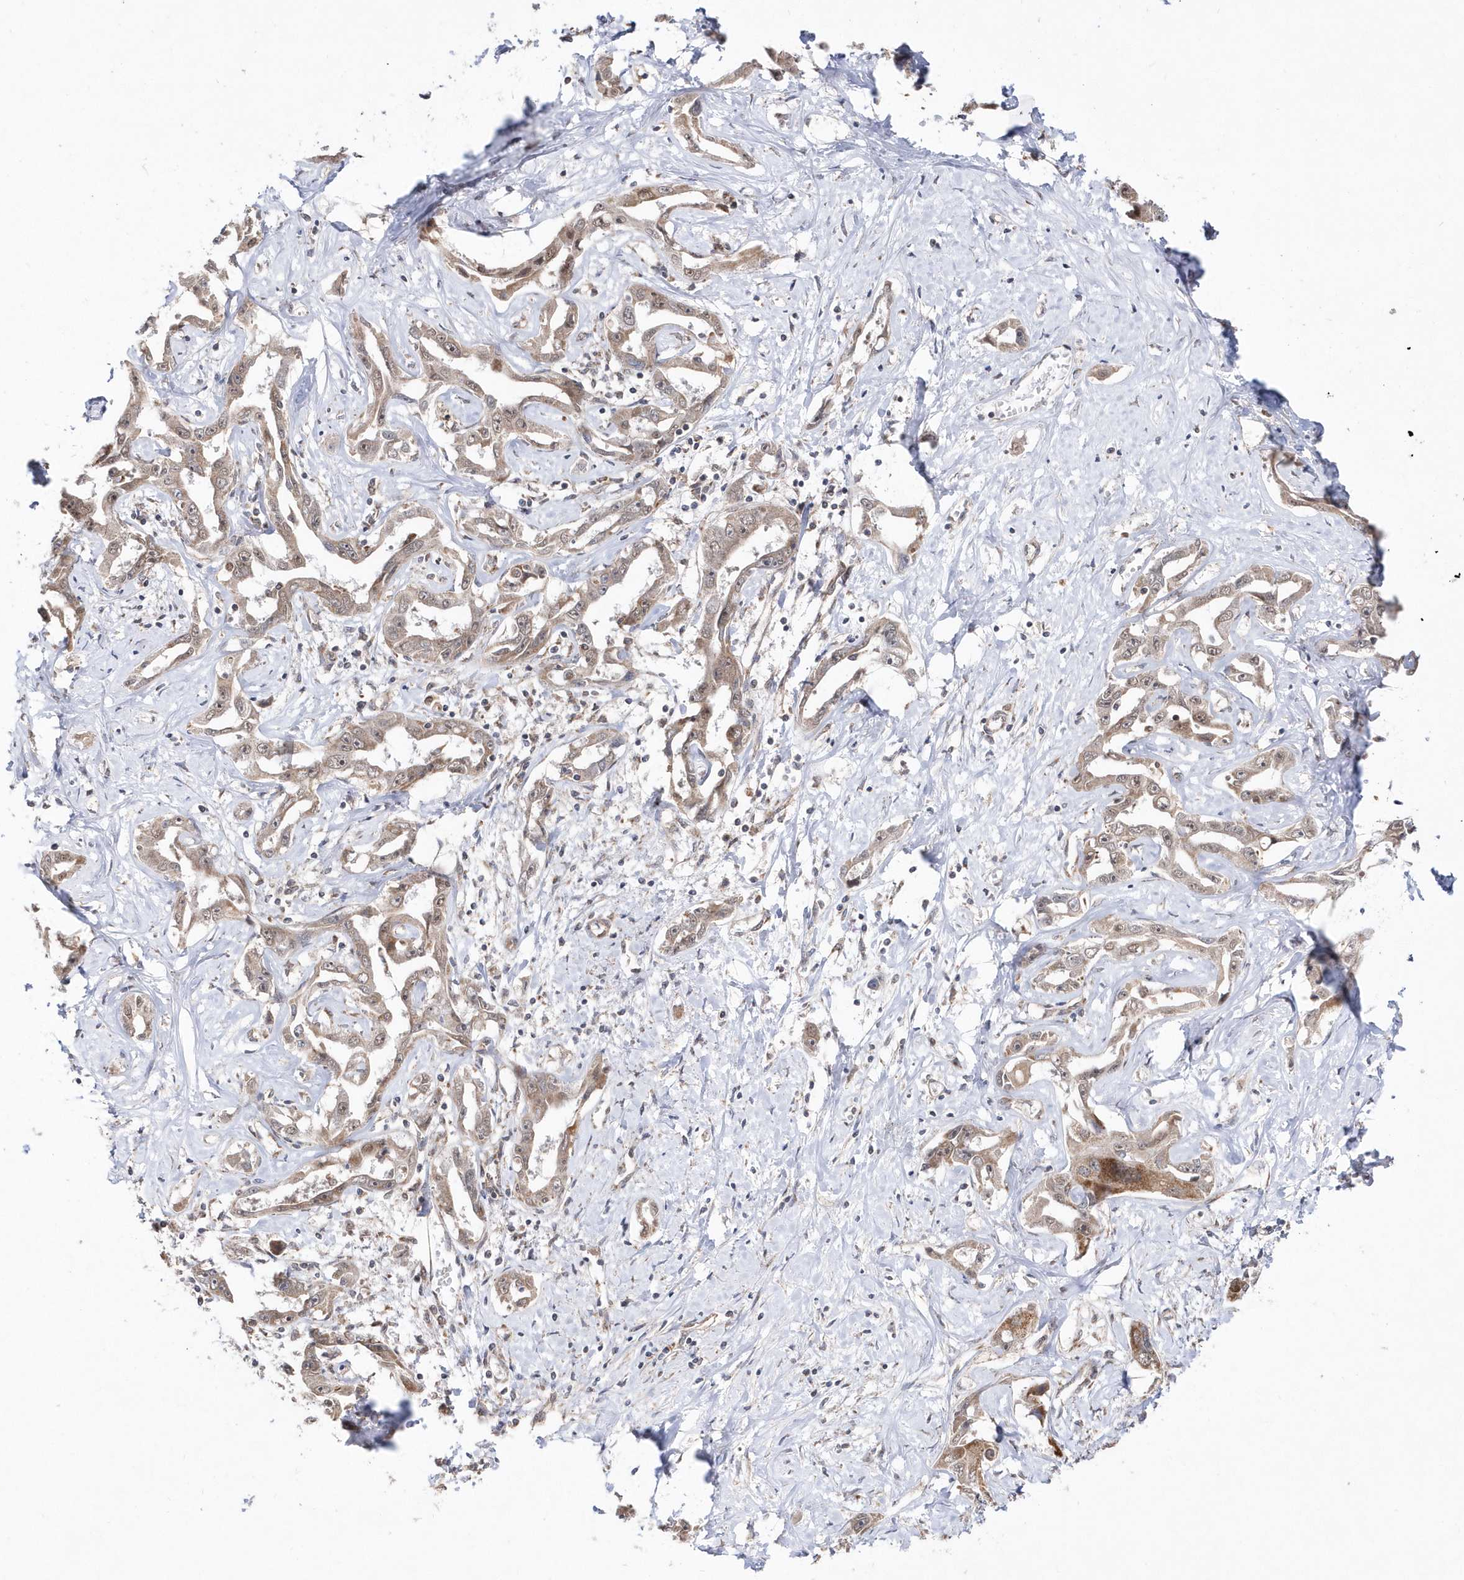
{"staining": {"intensity": "moderate", "quantity": ">75%", "location": "cytoplasmic/membranous"}, "tissue": "liver cancer", "cell_type": "Tumor cells", "image_type": "cancer", "snomed": [{"axis": "morphology", "description": "Cholangiocarcinoma"}, {"axis": "topography", "description": "Liver"}], "caption": "Cholangiocarcinoma (liver) was stained to show a protein in brown. There is medium levels of moderate cytoplasmic/membranous positivity in about >75% of tumor cells.", "gene": "DALRD3", "patient": {"sex": "male", "age": 59}}